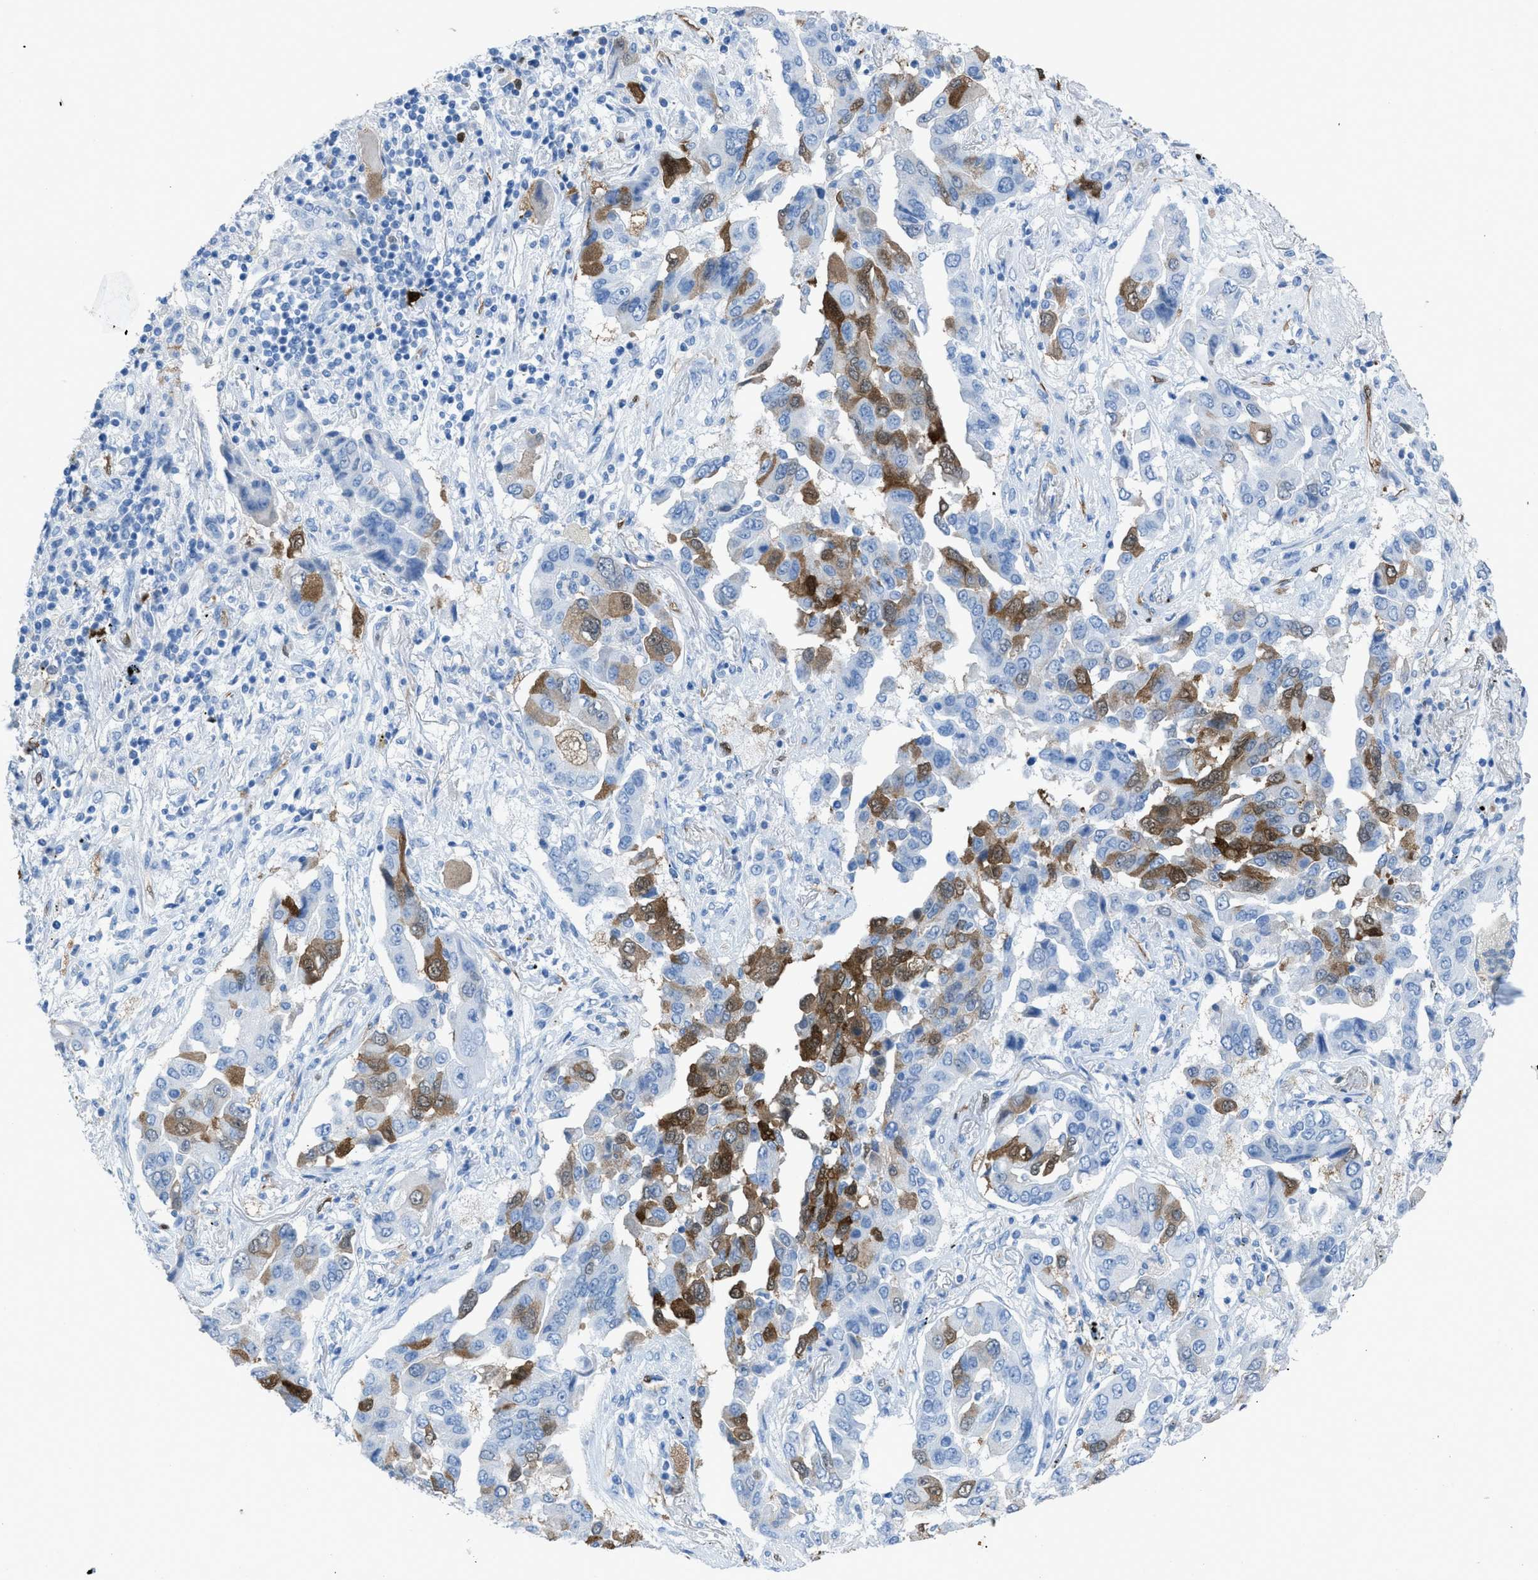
{"staining": {"intensity": "strong", "quantity": "<25%", "location": "cytoplasmic/membranous"}, "tissue": "lung cancer", "cell_type": "Tumor cells", "image_type": "cancer", "snomed": [{"axis": "morphology", "description": "Adenocarcinoma, NOS"}, {"axis": "topography", "description": "Lung"}], "caption": "Human adenocarcinoma (lung) stained with a protein marker exhibits strong staining in tumor cells.", "gene": "CDKN2A", "patient": {"sex": "female", "age": 65}}